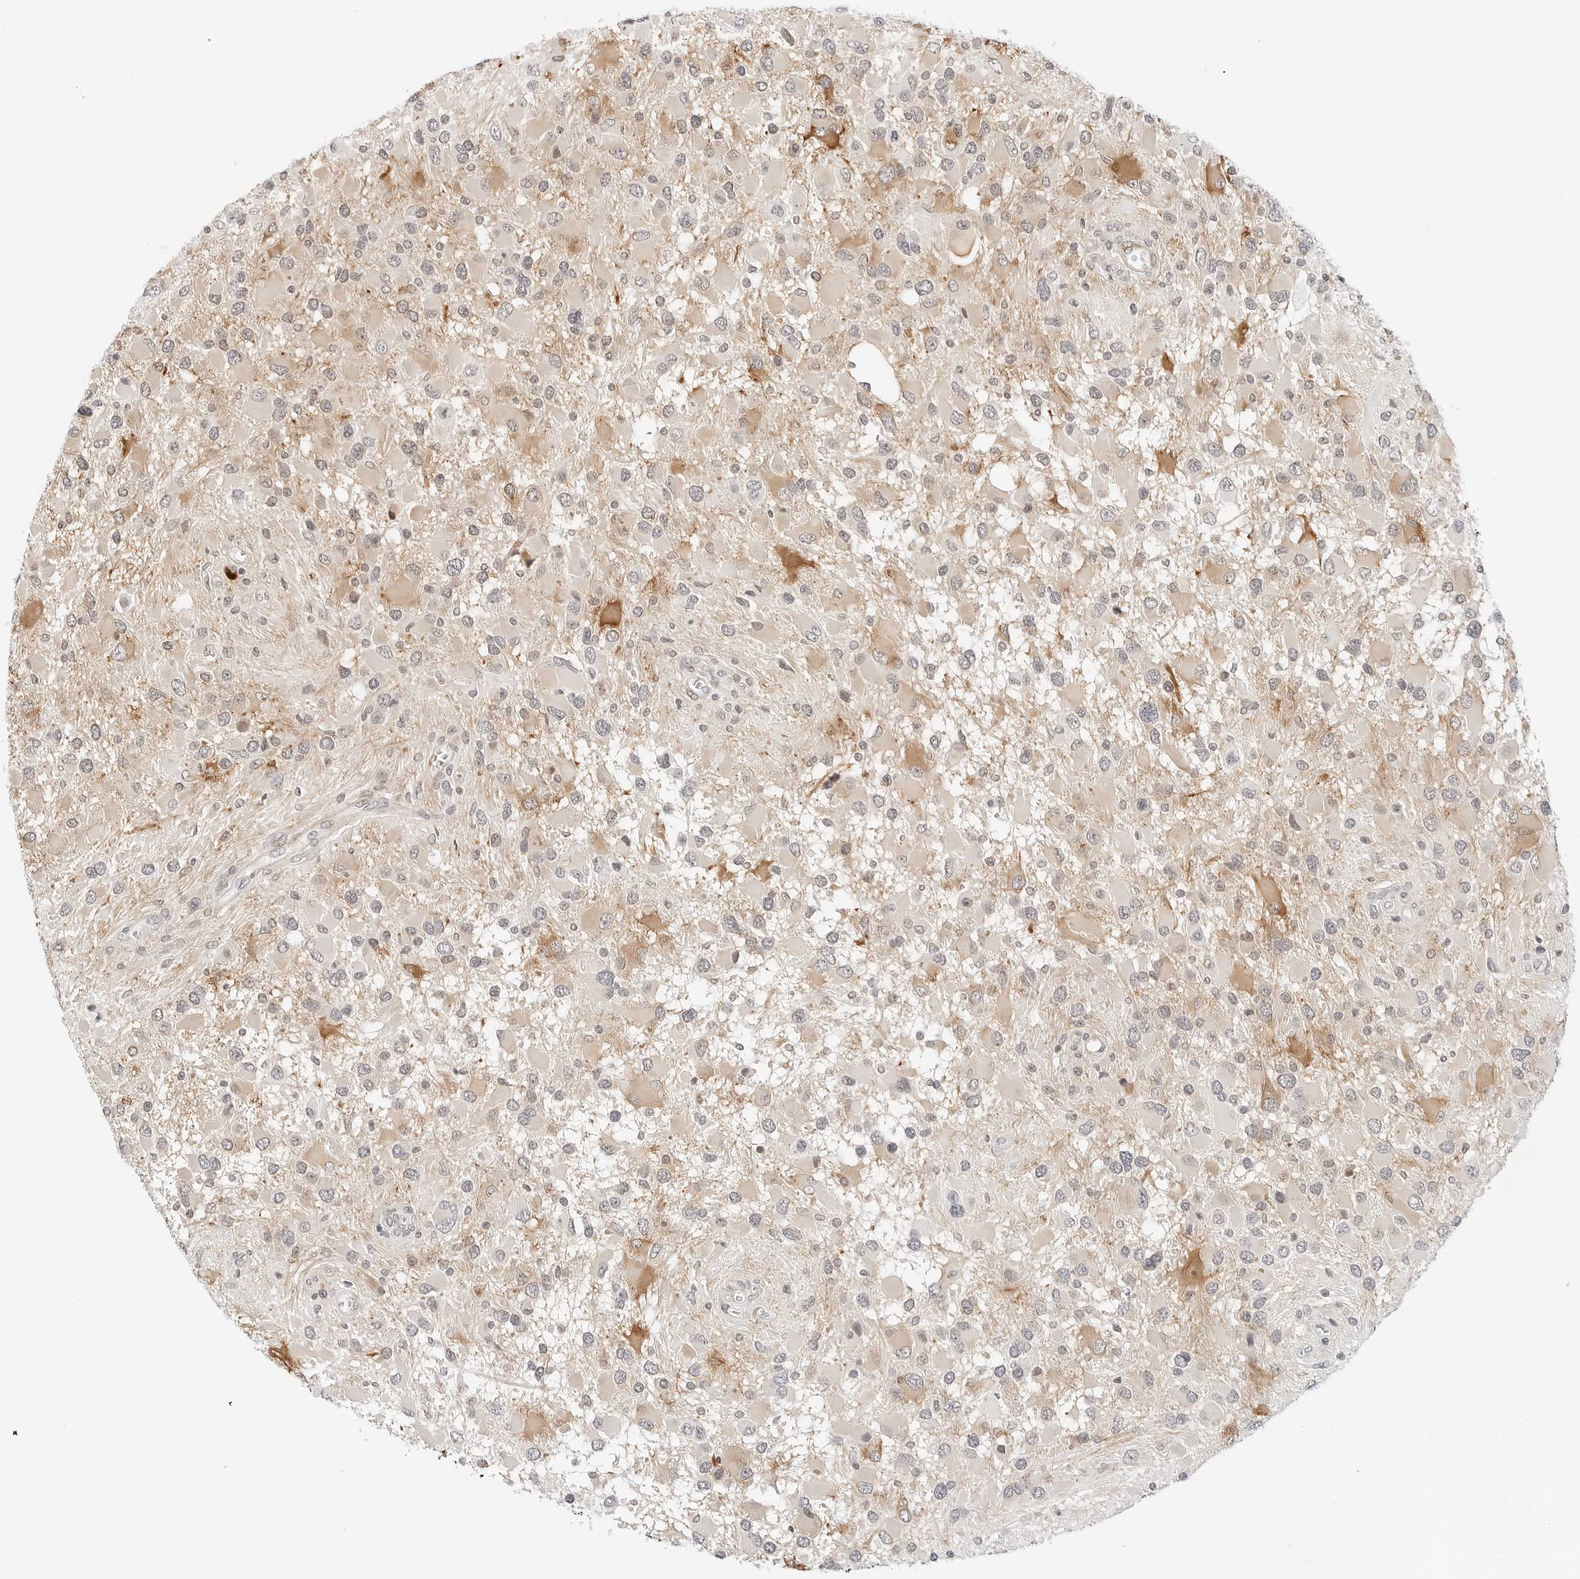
{"staining": {"intensity": "moderate", "quantity": "<25%", "location": "cytoplasmic/membranous"}, "tissue": "glioma", "cell_type": "Tumor cells", "image_type": "cancer", "snomed": [{"axis": "morphology", "description": "Glioma, malignant, High grade"}, {"axis": "topography", "description": "Brain"}], "caption": "Immunohistochemistry histopathology image of neoplastic tissue: human glioma stained using immunohistochemistry exhibits low levels of moderate protein expression localized specifically in the cytoplasmic/membranous of tumor cells, appearing as a cytoplasmic/membranous brown color.", "gene": "PARP10", "patient": {"sex": "male", "age": 53}}